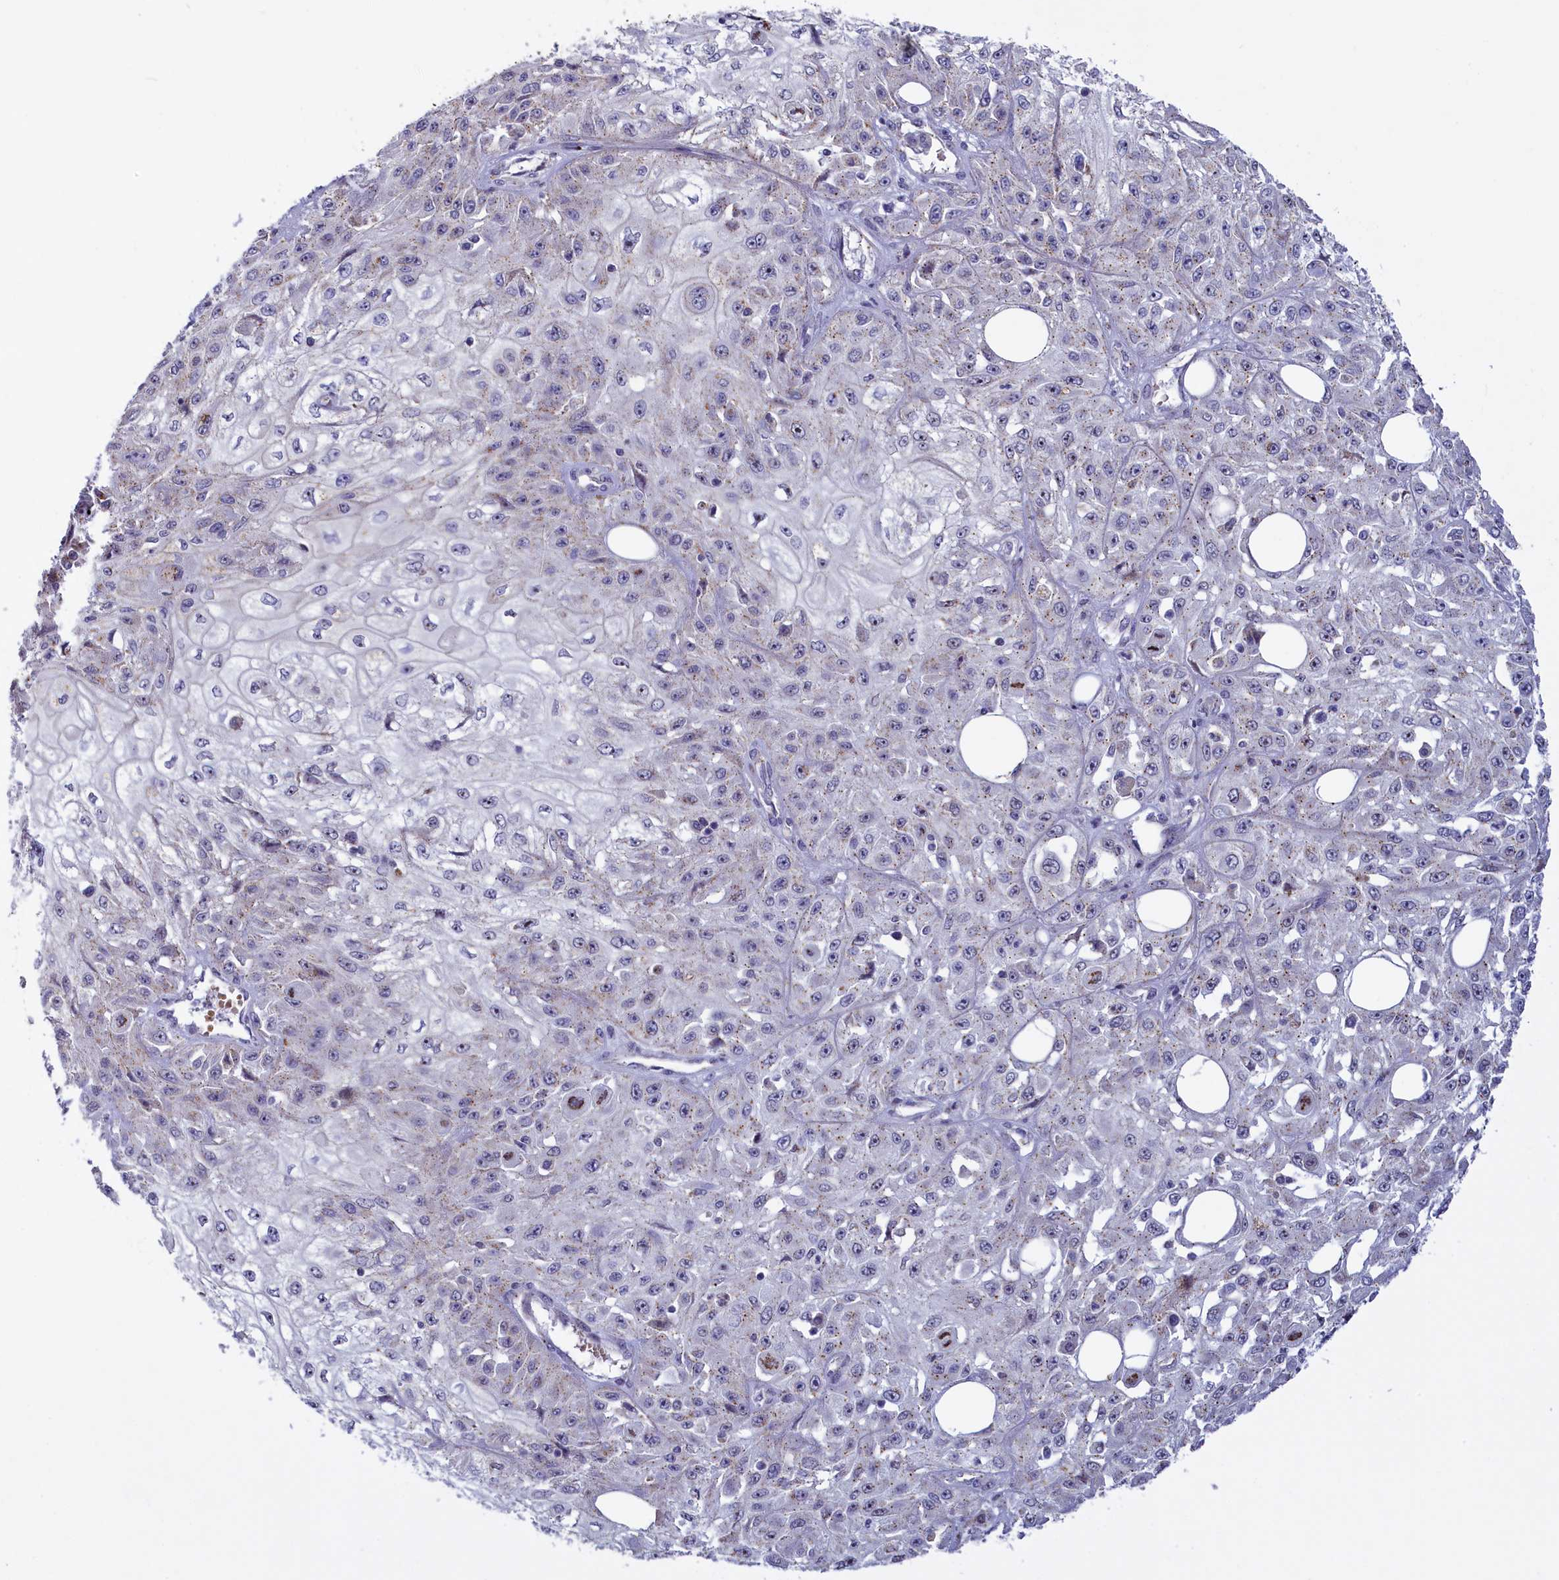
{"staining": {"intensity": "negative", "quantity": "none", "location": "none"}, "tissue": "skin cancer", "cell_type": "Tumor cells", "image_type": "cancer", "snomed": [{"axis": "morphology", "description": "Squamous cell carcinoma, NOS"}, {"axis": "morphology", "description": "Squamous cell carcinoma, metastatic, NOS"}, {"axis": "topography", "description": "Skin"}, {"axis": "topography", "description": "Lymph node"}], "caption": "High power microscopy histopathology image of an immunohistochemistry micrograph of skin squamous cell carcinoma, revealing no significant positivity in tumor cells.", "gene": "HYKK", "patient": {"sex": "male", "age": 75}}